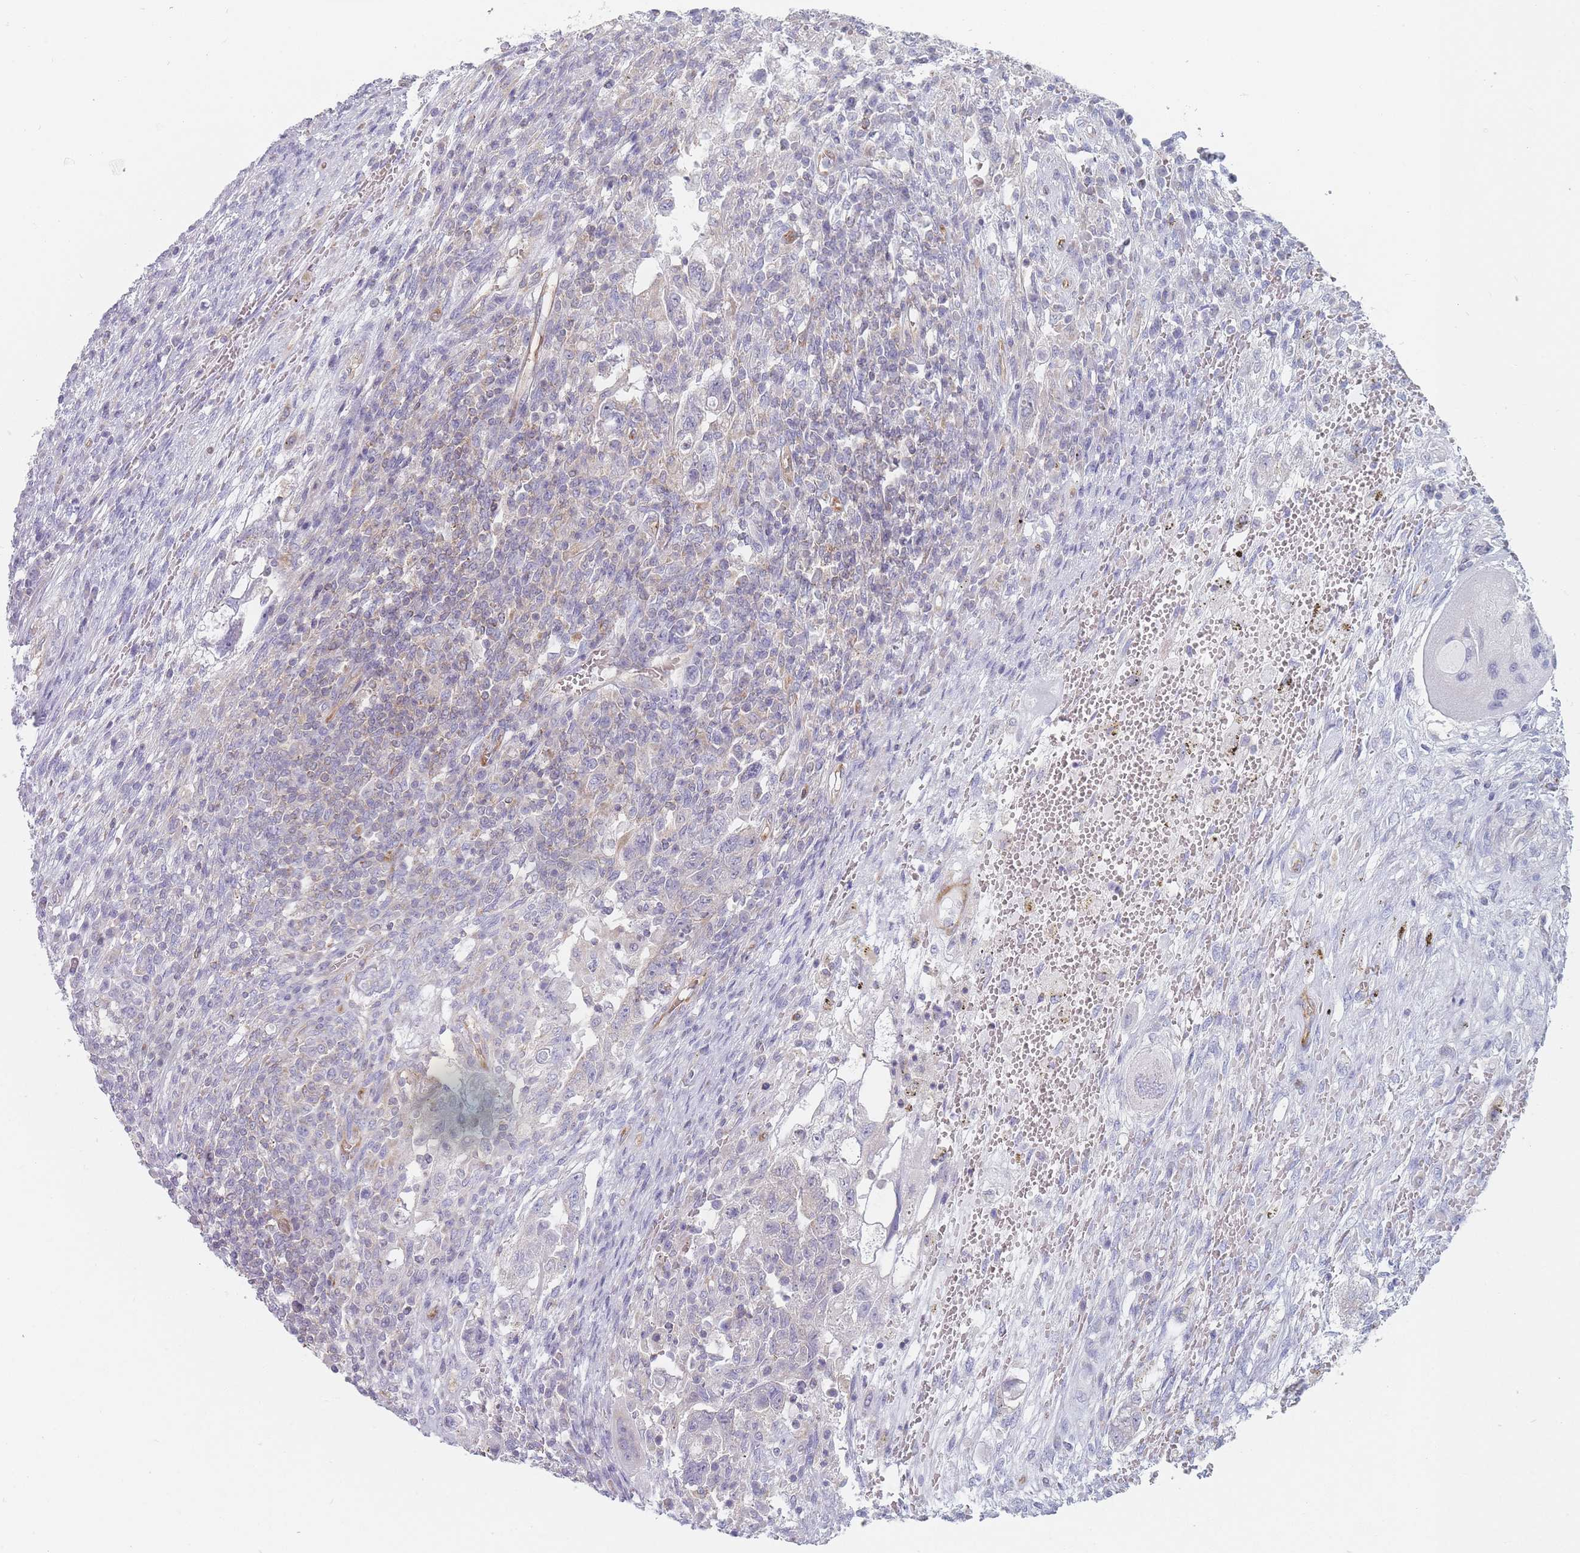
{"staining": {"intensity": "negative", "quantity": "none", "location": "none"}, "tissue": "testis cancer", "cell_type": "Tumor cells", "image_type": "cancer", "snomed": [{"axis": "morphology", "description": "Carcinoma, Embryonal, NOS"}, {"axis": "topography", "description": "Testis"}], "caption": "This image is of embryonal carcinoma (testis) stained with immunohistochemistry (IHC) to label a protein in brown with the nuclei are counter-stained blue. There is no positivity in tumor cells.", "gene": "MAP1S", "patient": {"sex": "male", "age": 26}}